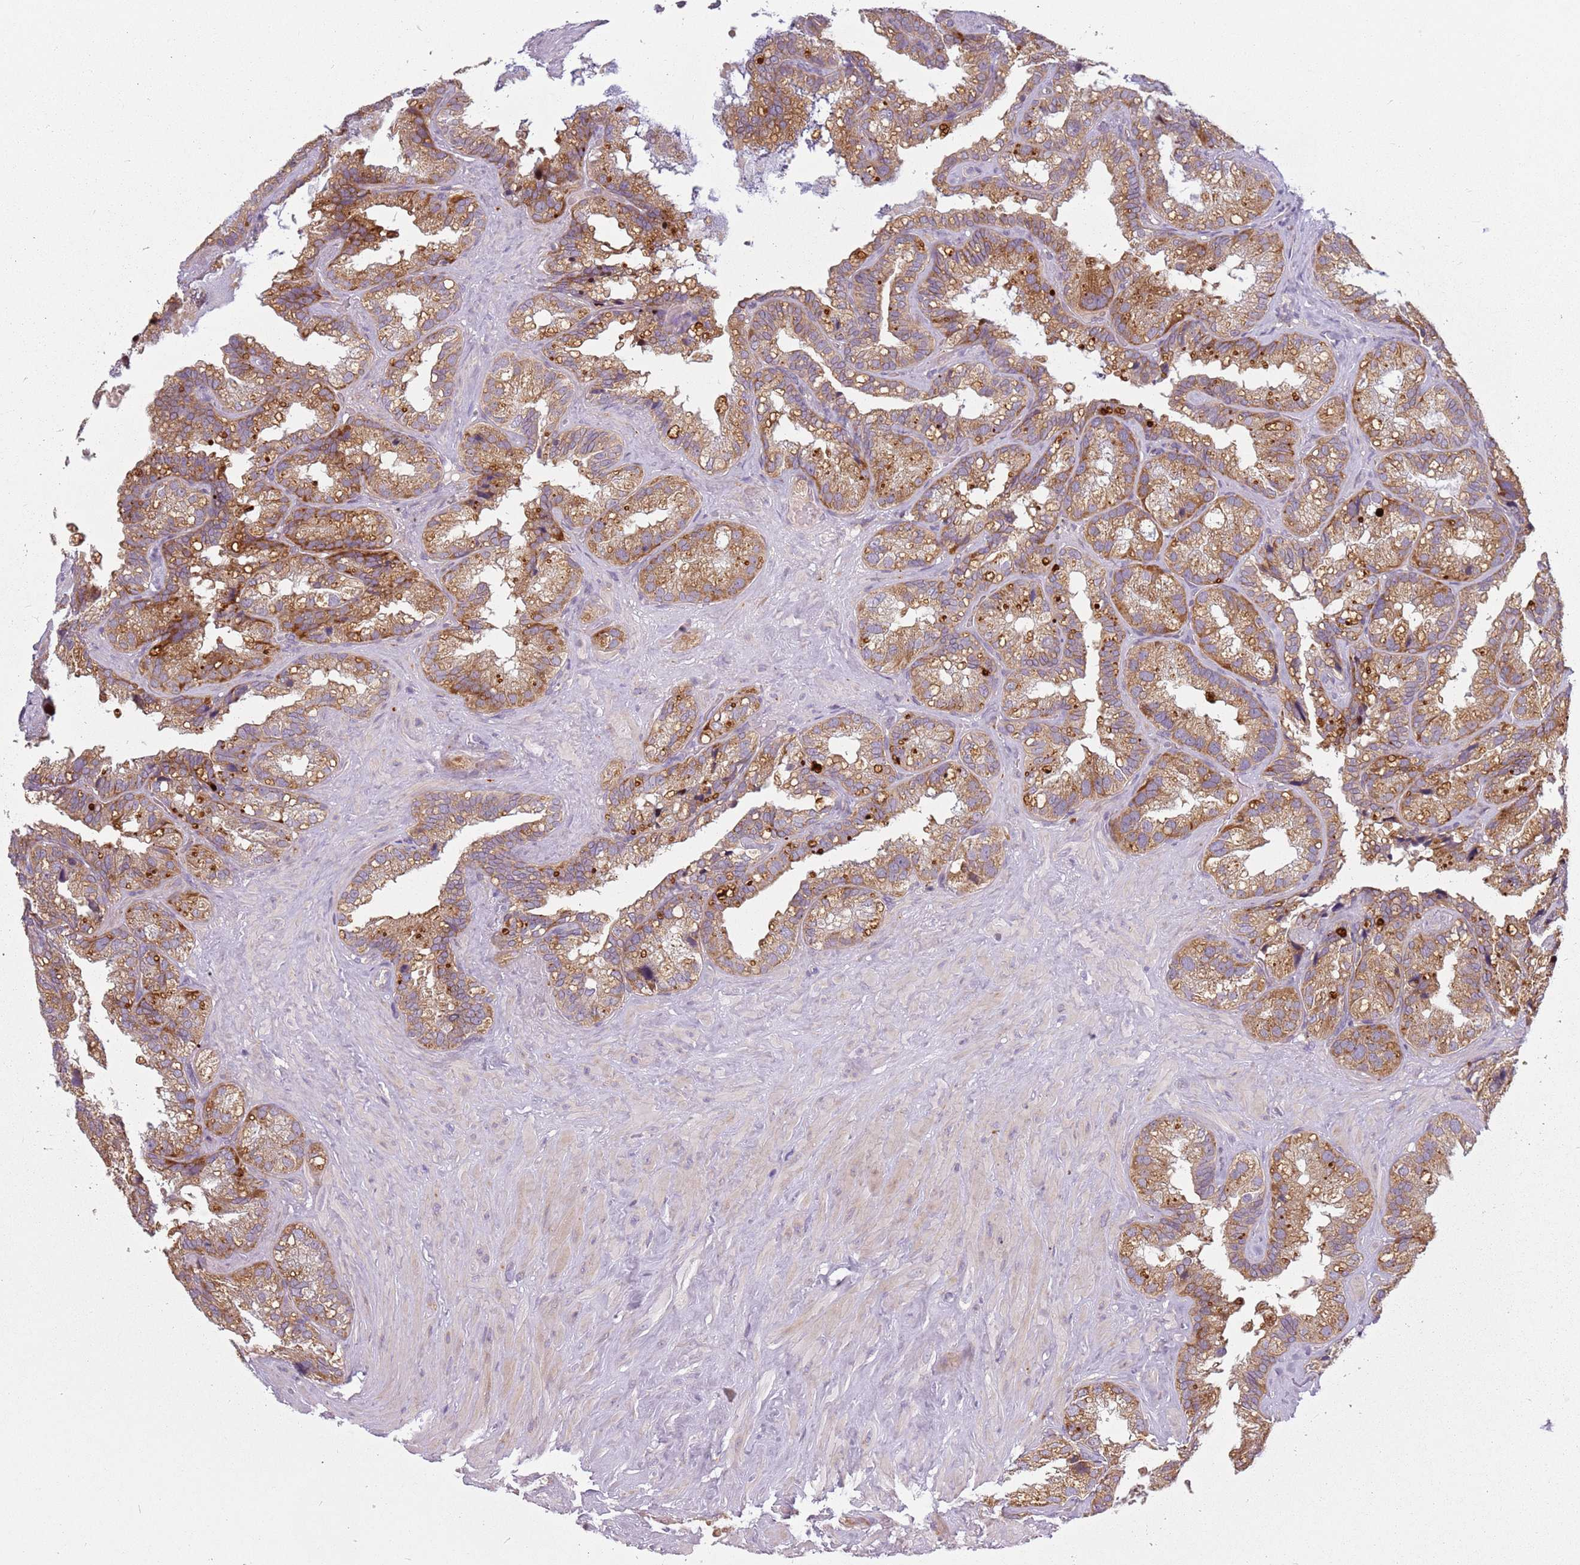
{"staining": {"intensity": "moderate", "quantity": ">75%", "location": "cytoplasmic/membranous"}, "tissue": "seminal vesicle", "cell_type": "Glandular cells", "image_type": "normal", "snomed": [{"axis": "morphology", "description": "Normal tissue, NOS"}, {"axis": "topography", "description": "Prostate"}, {"axis": "topography", "description": "Seminal veicle"}], "caption": "Immunohistochemical staining of benign human seminal vesicle exhibits >75% levels of moderate cytoplasmic/membranous protein expression in about >75% of glandular cells. Immunohistochemistry (ihc) stains the protein in brown and the nuclei are stained blue.", "gene": "RPS28", "patient": {"sex": "male", "age": 68}}